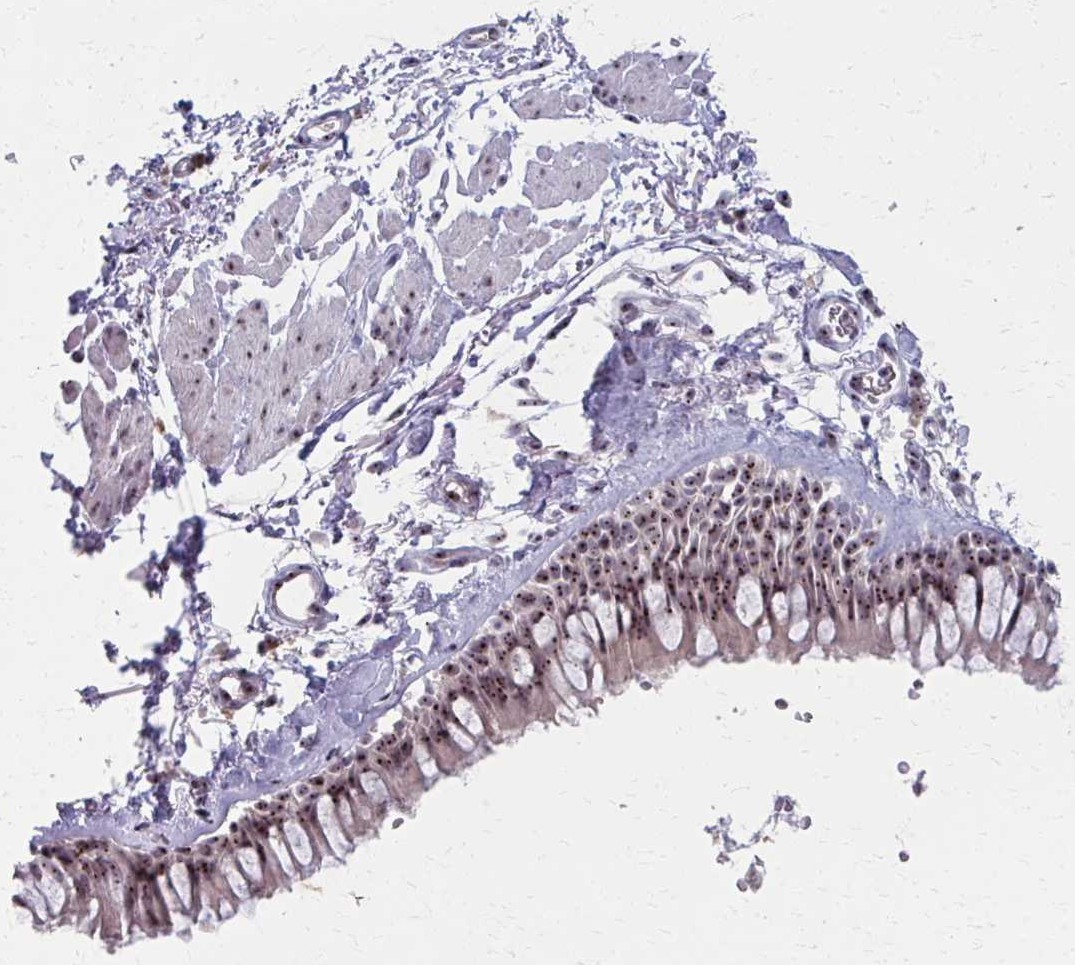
{"staining": {"intensity": "moderate", "quantity": ">75%", "location": "nuclear"}, "tissue": "bronchus", "cell_type": "Respiratory epithelial cells", "image_type": "normal", "snomed": [{"axis": "morphology", "description": "Normal tissue, NOS"}, {"axis": "topography", "description": "Cartilage tissue"}, {"axis": "topography", "description": "Bronchus"}], "caption": "Protein expression analysis of benign bronchus exhibits moderate nuclear positivity in approximately >75% of respiratory epithelial cells. The protein is shown in brown color, while the nuclei are stained blue.", "gene": "NUDT16", "patient": {"sex": "female", "age": 79}}